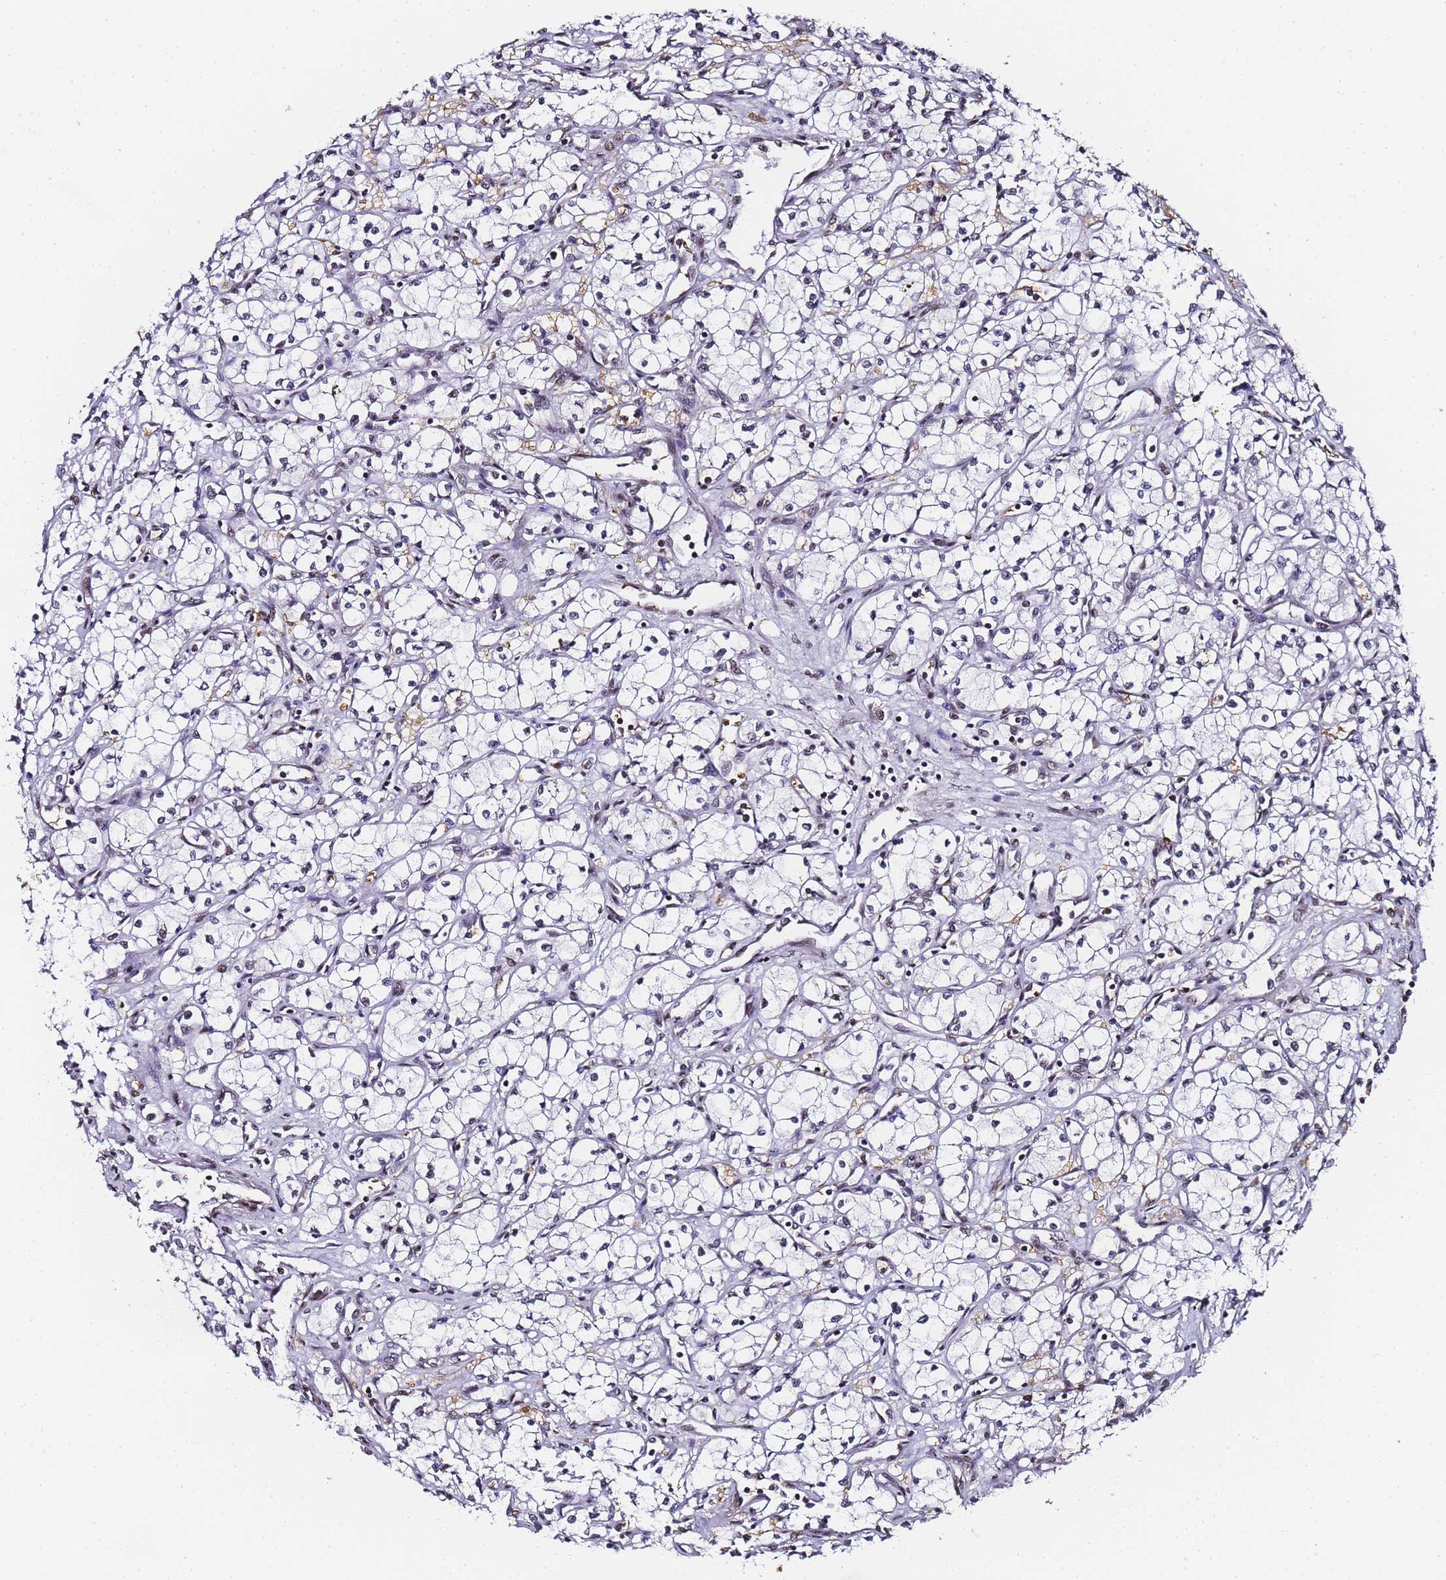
{"staining": {"intensity": "weak", "quantity": "<25%", "location": "cytoplasmic/membranous"}, "tissue": "renal cancer", "cell_type": "Tumor cells", "image_type": "cancer", "snomed": [{"axis": "morphology", "description": "Adenocarcinoma, NOS"}, {"axis": "topography", "description": "Kidney"}], "caption": "This is an IHC histopathology image of renal cancer (adenocarcinoma). There is no staining in tumor cells.", "gene": "POLR1A", "patient": {"sex": "male", "age": 59}}